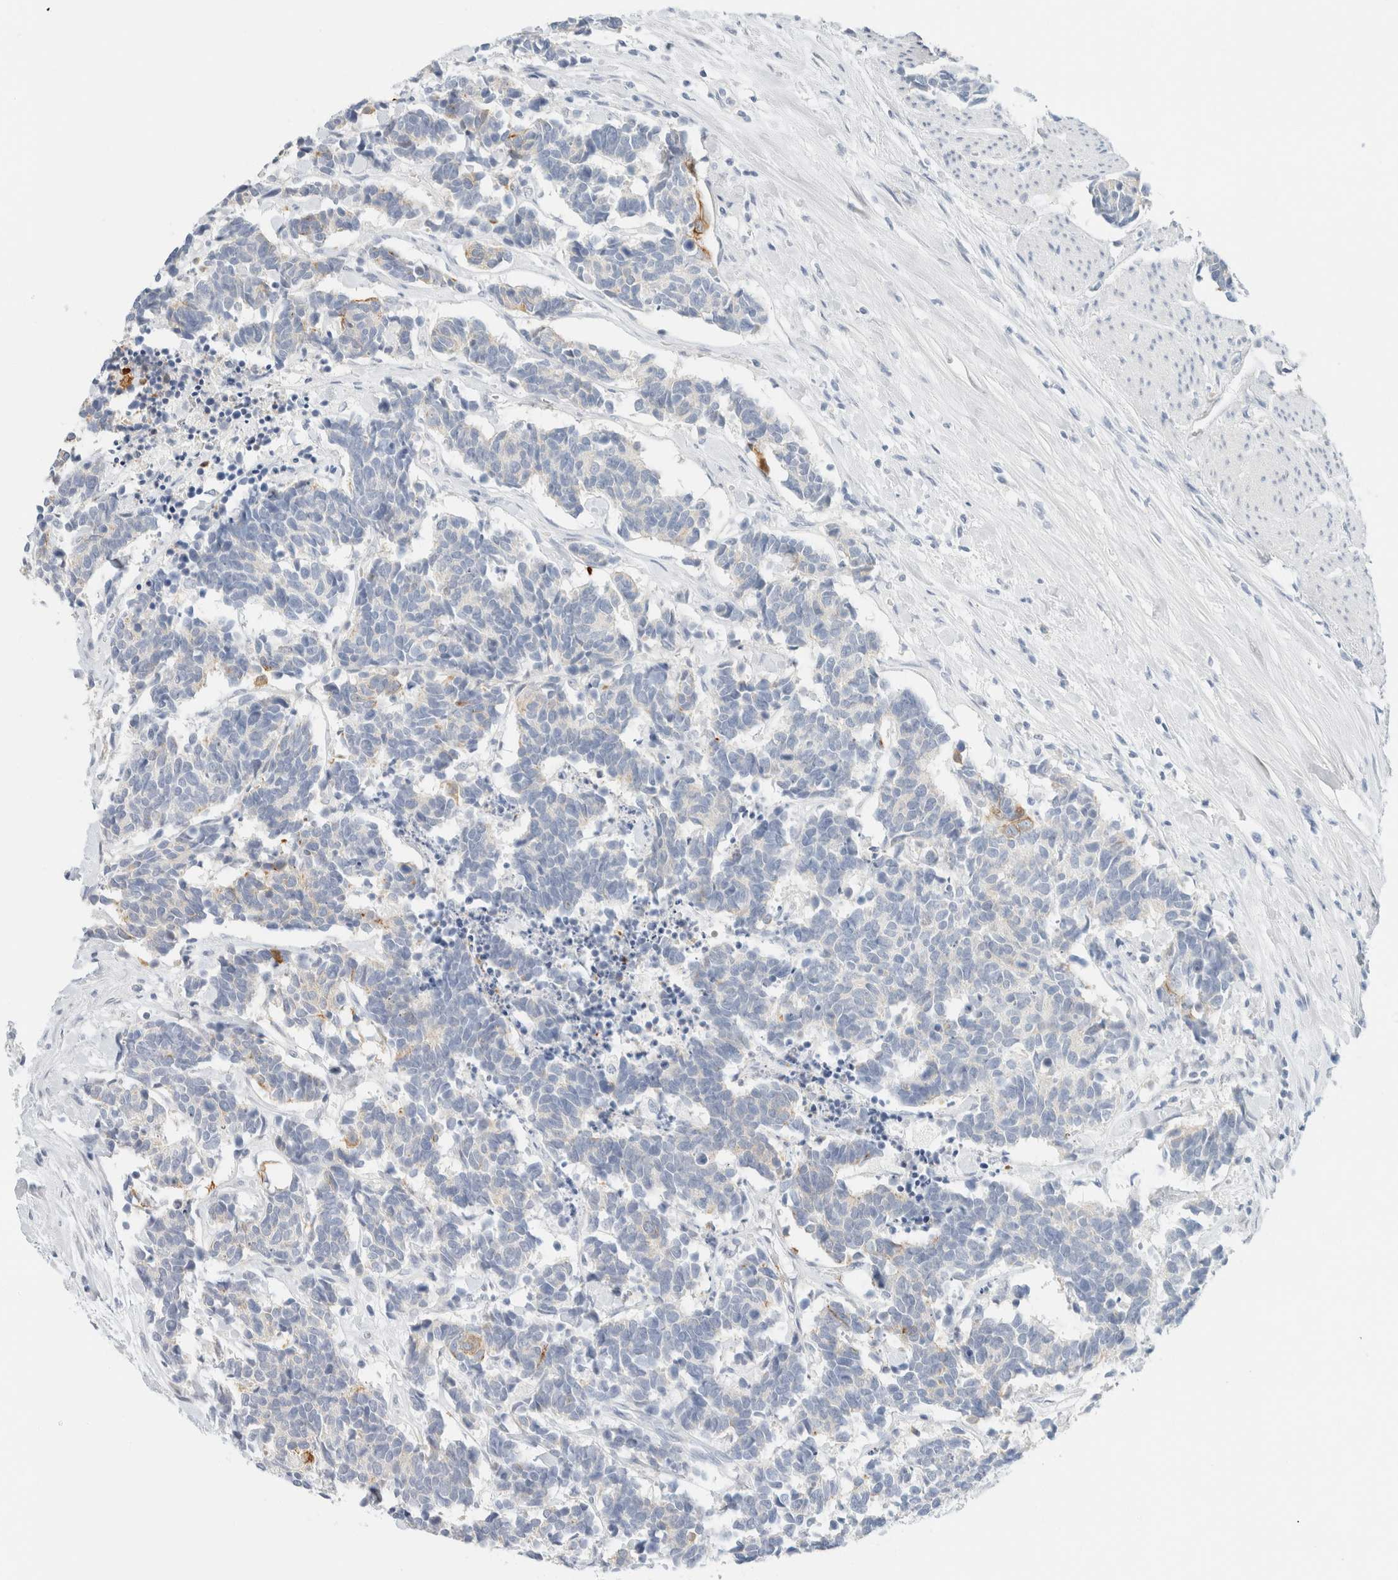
{"staining": {"intensity": "weak", "quantity": "<25%", "location": "cytoplasmic/membranous"}, "tissue": "carcinoid", "cell_type": "Tumor cells", "image_type": "cancer", "snomed": [{"axis": "morphology", "description": "Carcinoma, NOS"}, {"axis": "morphology", "description": "Carcinoid, malignant, NOS"}, {"axis": "topography", "description": "Urinary bladder"}], "caption": "Immunohistochemistry histopathology image of carcinoid stained for a protein (brown), which displays no positivity in tumor cells.", "gene": "KRT20", "patient": {"sex": "male", "age": 57}}